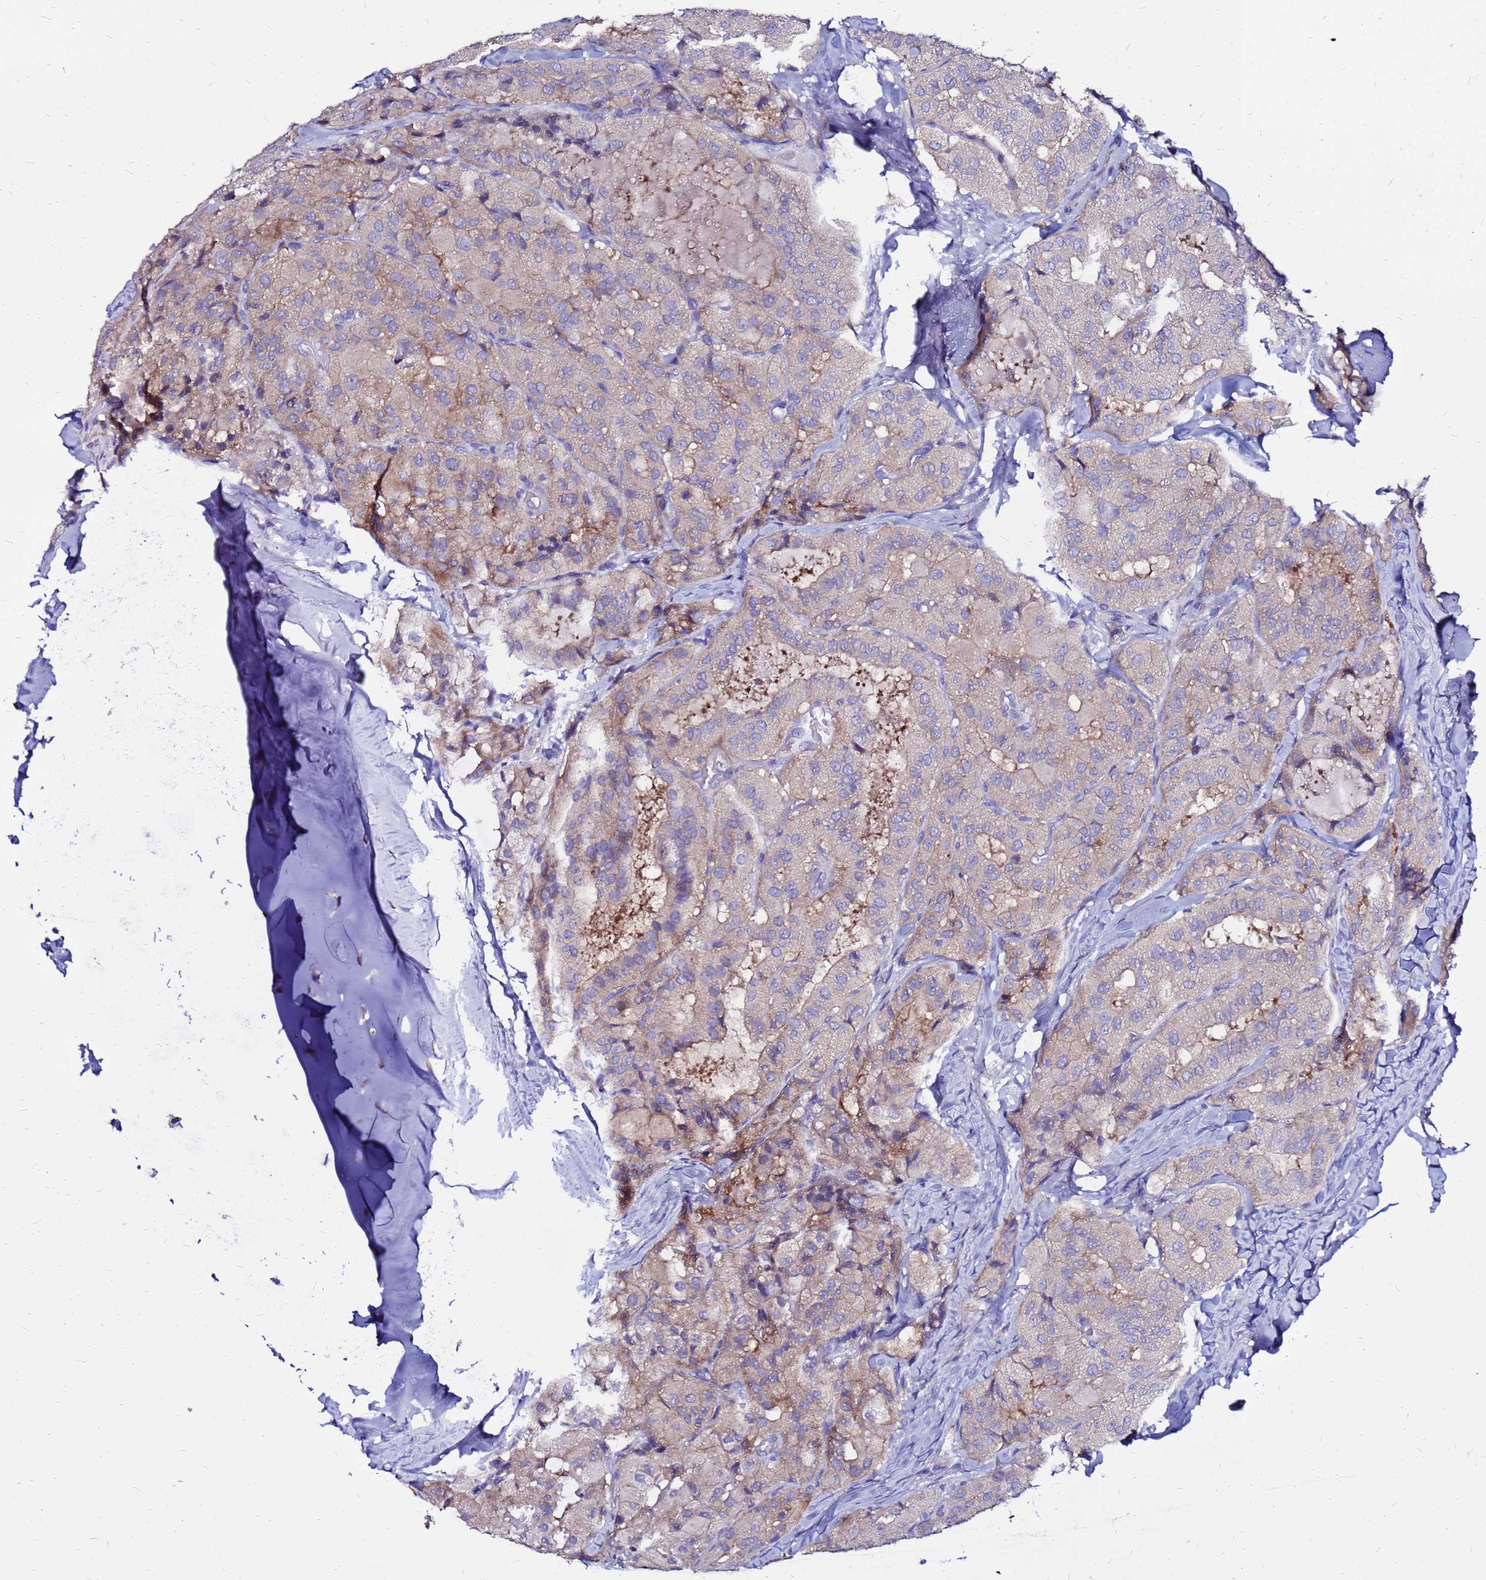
{"staining": {"intensity": "weak", "quantity": "<25%", "location": "cytoplasmic/membranous"}, "tissue": "thyroid cancer", "cell_type": "Tumor cells", "image_type": "cancer", "snomed": [{"axis": "morphology", "description": "Normal tissue, NOS"}, {"axis": "morphology", "description": "Papillary adenocarcinoma, NOS"}, {"axis": "topography", "description": "Thyroid gland"}], "caption": "Tumor cells show no significant protein staining in thyroid cancer (papillary adenocarcinoma).", "gene": "ARHGEF5", "patient": {"sex": "female", "age": 59}}